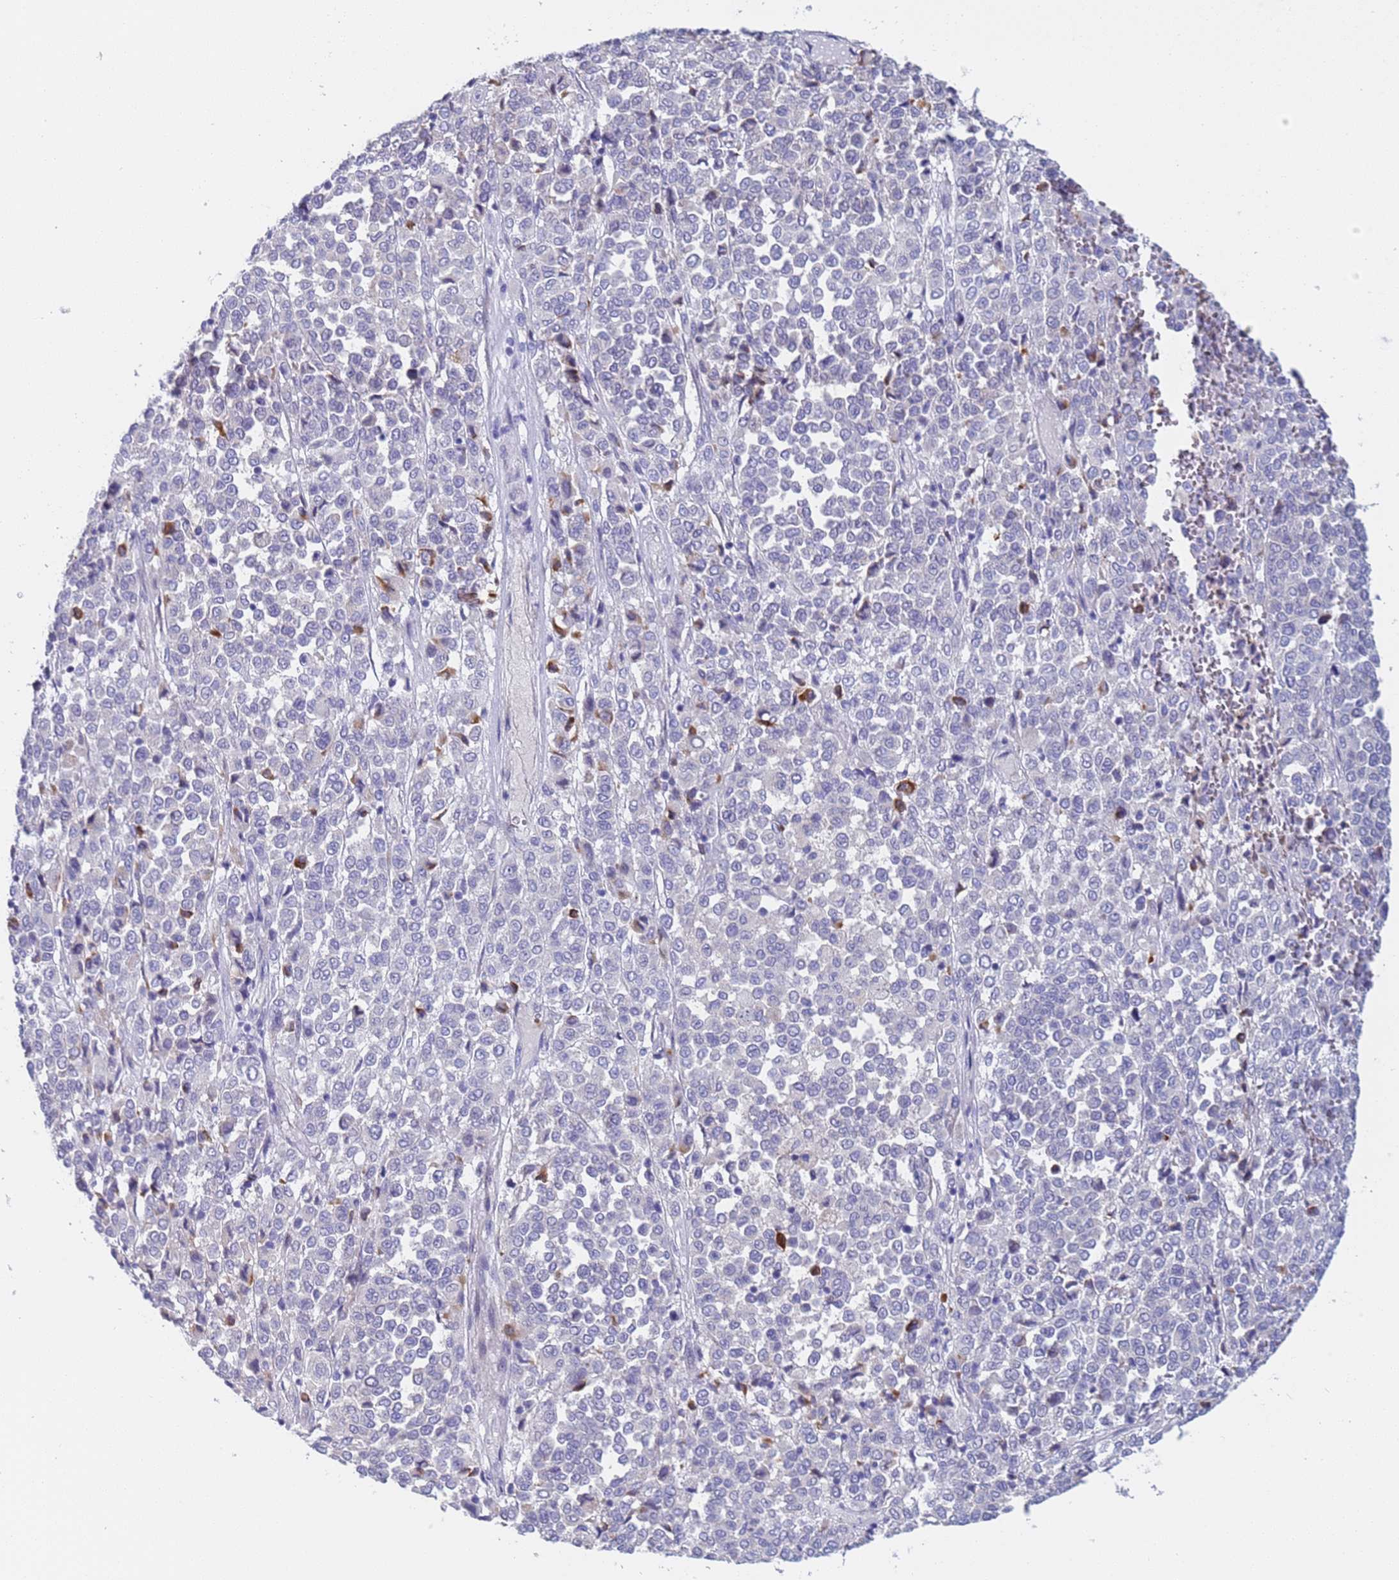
{"staining": {"intensity": "negative", "quantity": "none", "location": "none"}, "tissue": "melanoma", "cell_type": "Tumor cells", "image_type": "cancer", "snomed": [{"axis": "morphology", "description": "Malignant melanoma, Metastatic site"}, {"axis": "topography", "description": "Pancreas"}], "caption": "The immunohistochemistry (IHC) histopathology image has no significant staining in tumor cells of melanoma tissue.", "gene": "C4orf46", "patient": {"sex": "female", "age": 30}}